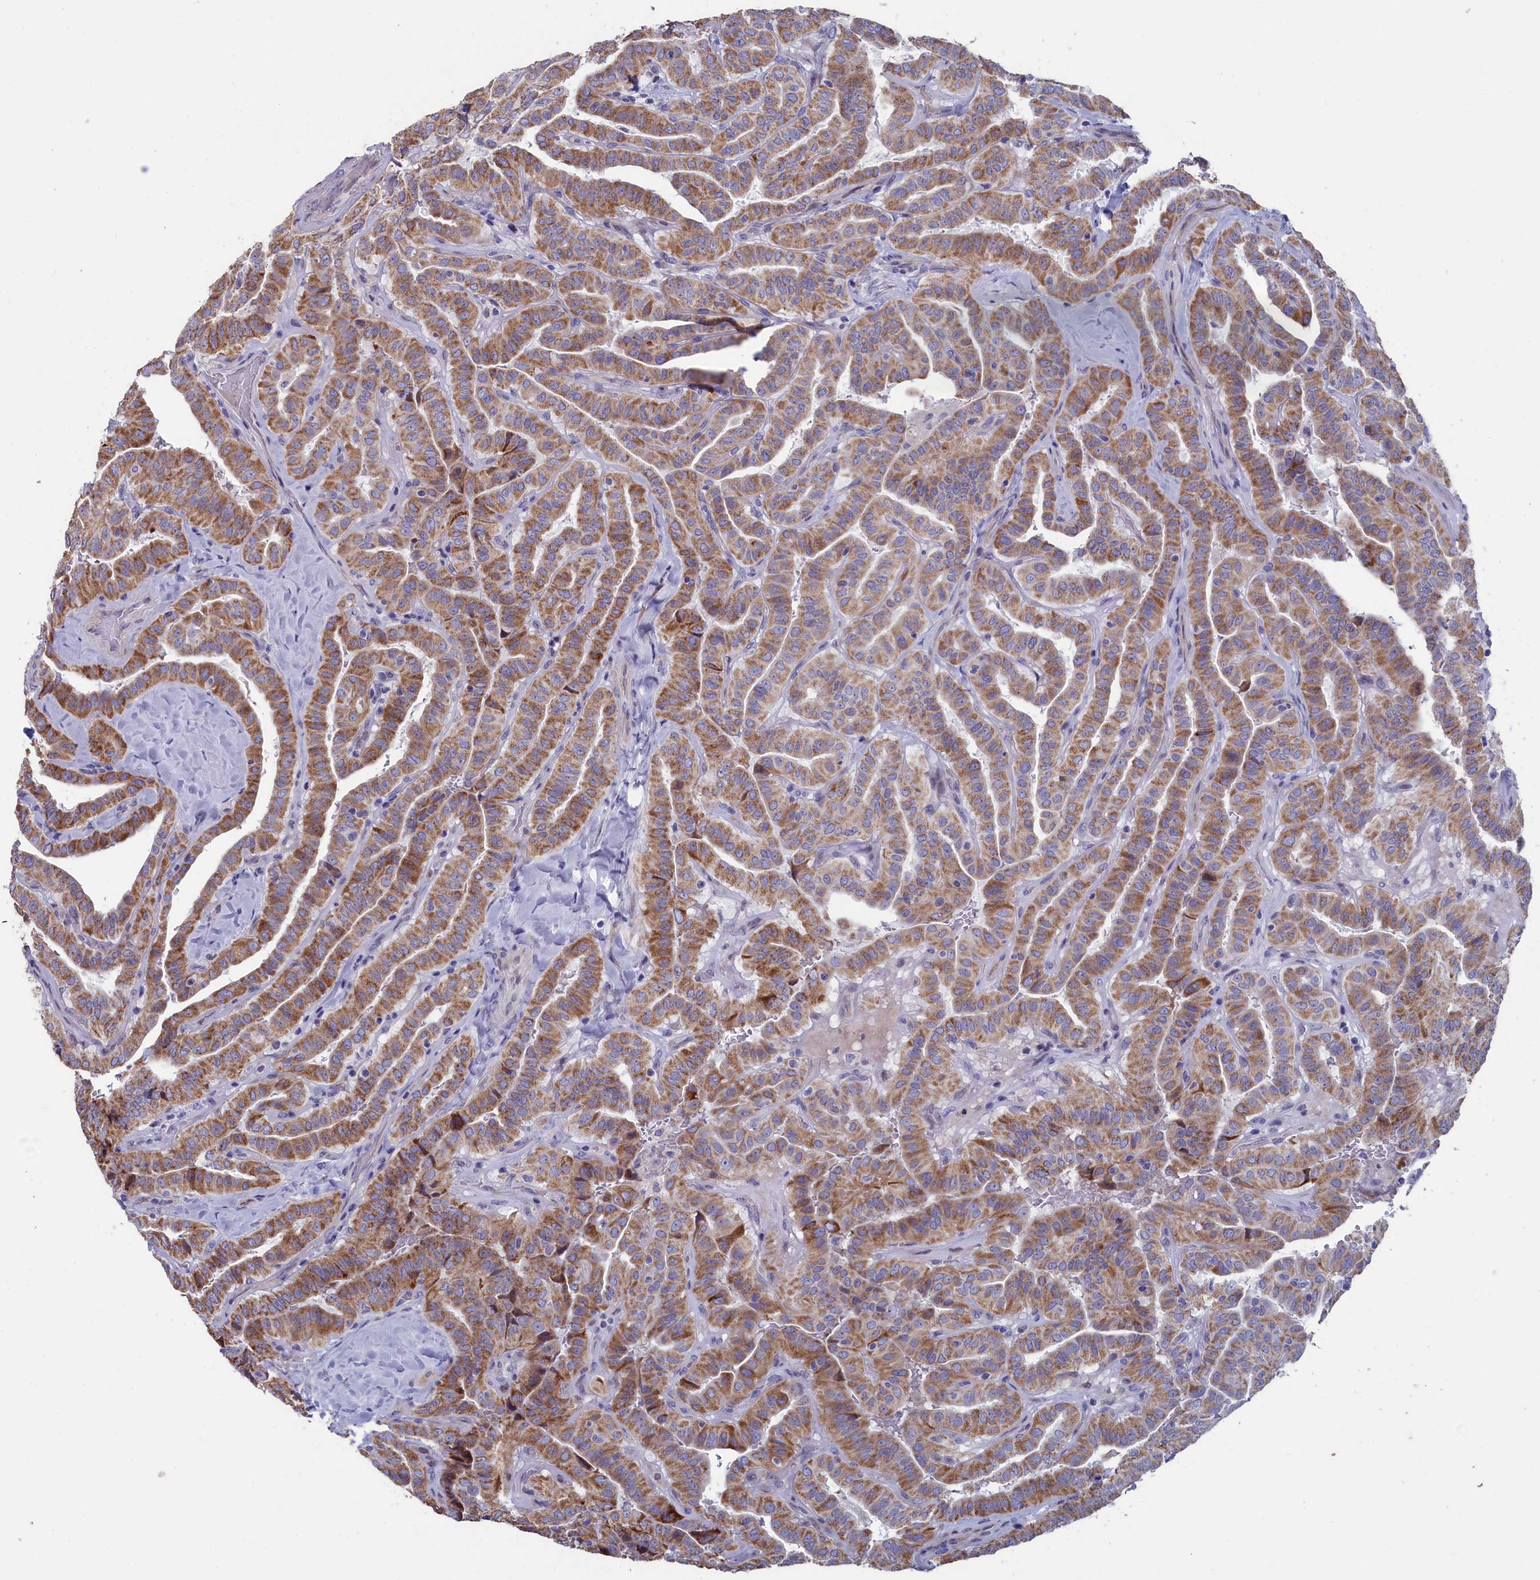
{"staining": {"intensity": "moderate", "quantity": ">75%", "location": "cytoplasmic/membranous"}, "tissue": "thyroid cancer", "cell_type": "Tumor cells", "image_type": "cancer", "snomed": [{"axis": "morphology", "description": "Papillary adenocarcinoma, NOS"}, {"axis": "topography", "description": "Thyroid gland"}], "caption": "Moderate cytoplasmic/membranous staining for a protein is seen in about >75% of tumor cells of papillary adenocarcinoma (thyroid) using IHC.", "gene": "NIBAN3", "patient": {"sex": "male", "age": 77}}